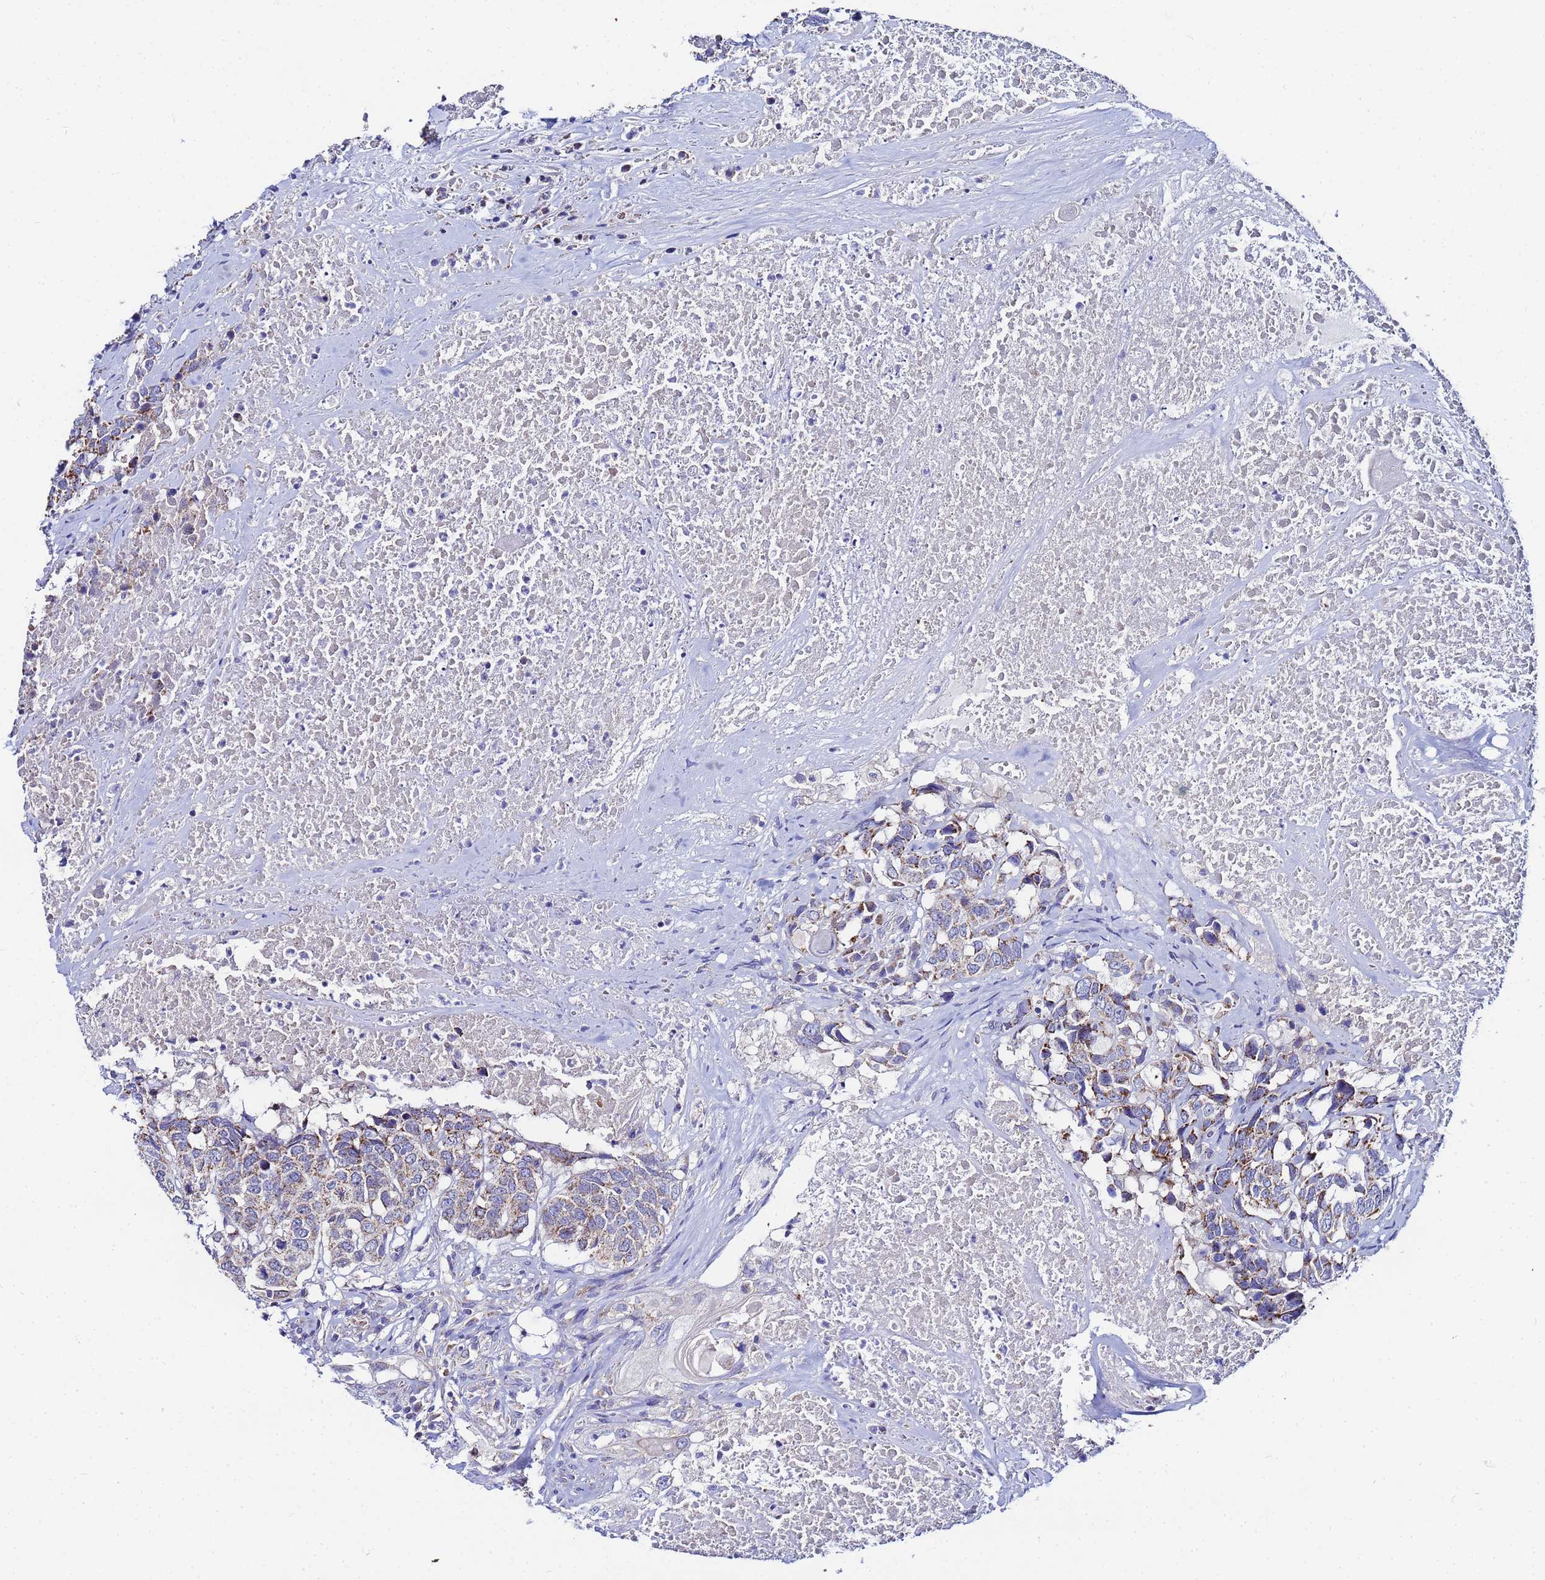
{"staining": {"intensity": "moderate", "quantity": "25%-75%", "location": "cytoplasmic/membranous"}, "tissue": "head and neck cancer", "cell_type": "Tumor cells", "image_type": "cancer", "snomed": [{"axis": "morphology", "description": "Squamous cell carcinoma, NOS"}, {"axis": "topography", "description": "Head-Neck"}], "caption": "DAB (3,3'-diaminobenzidine) immunohistochemical staining of squamous cell carcinoma (head and neck) displays moderate cytoplasmic/membranous protein expression in approximately 25%-75% of tumor cells.", "gene": "FAHD2A", "patient": {"sex": "male", "age": 66}}